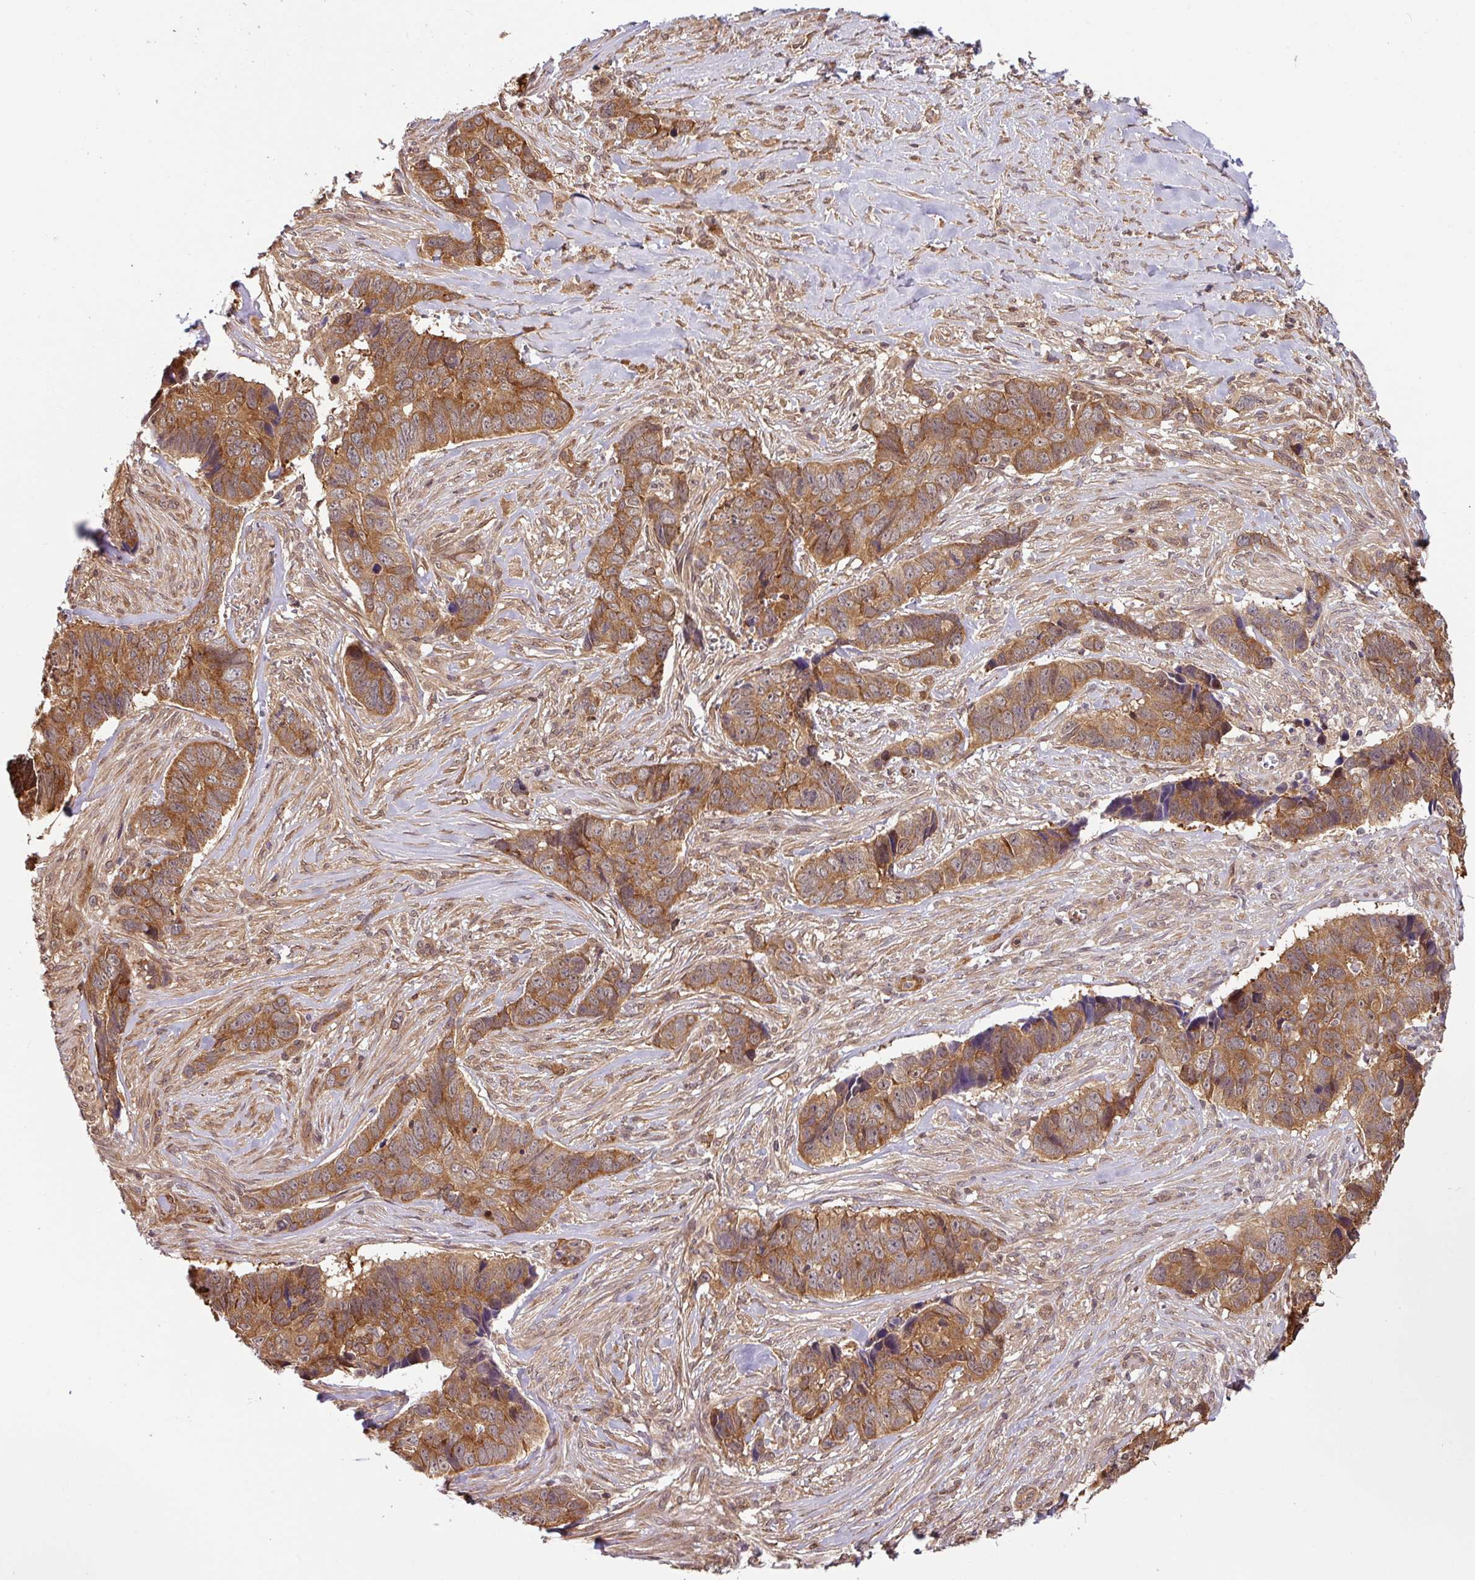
{"staining": {"intensity": "moderate", "quantity": ">75%", "location": "cytoplasmic/membranous,nuclear"}, "tissue": "skin cancer", "cell_type": "Tumor cells", "image_type": "cancer", "snomed": [{"axis": "morphology", "description": "Basal cell carcinoma"}, {"axis": "topography", "description": "Skin"}], "caption": "Skin cancer tissue displays moderate cytoplasmic/membranous and nuclear staining in approximately >75% of tumor cells, visualized by immunohistochemistry.", "gene": "SHB", "patient": {"sex": "female", "age": 82}}